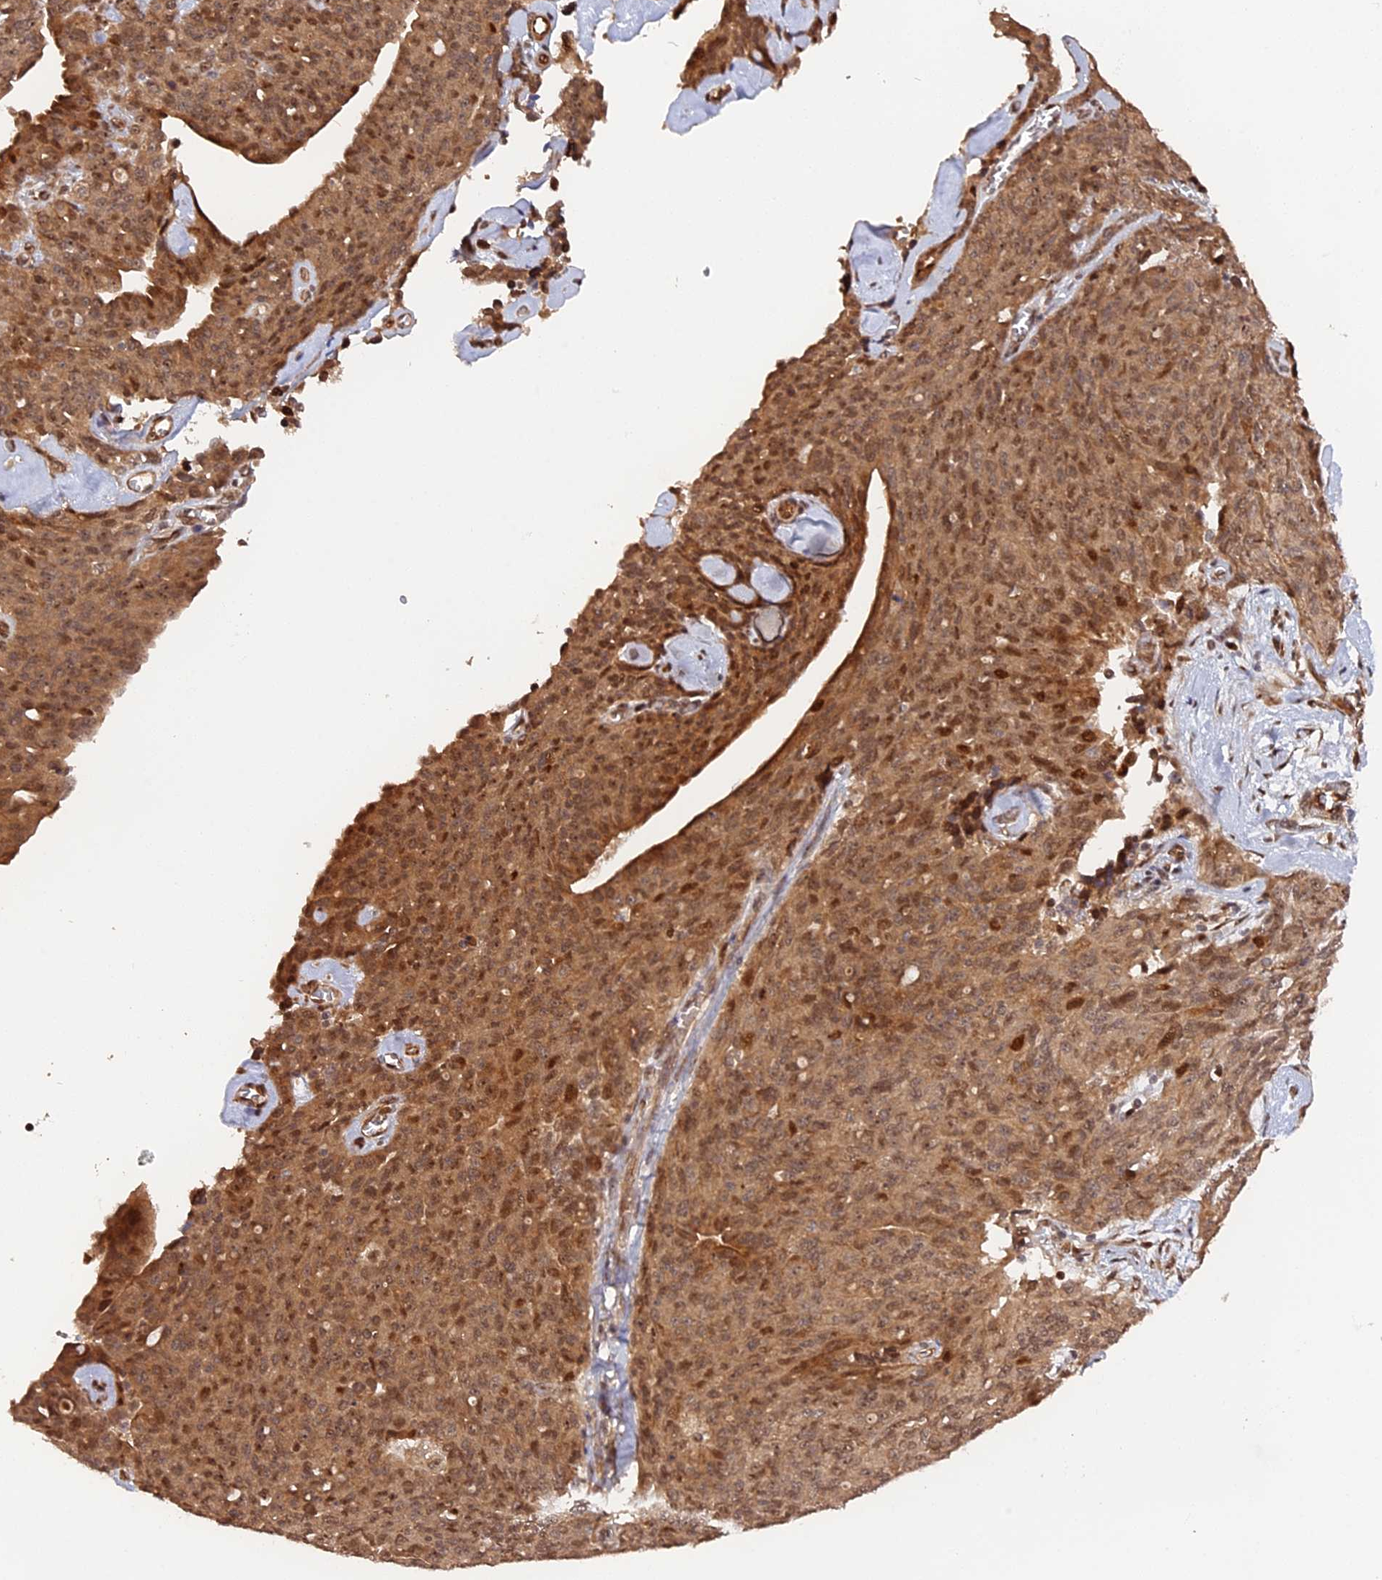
{"staining": {"intensity": "moderate", "quantity": ">75%", "location": "cytoplasmic/membranous,nuclear"}, "tissue": "ovarian cancer", "cell_type": "Tumor cells", "image_type": "cancer", "snomed": [{"axis": "morphology", "description": "Carcinoma, endometroid"}, {"axis": "topography", "description": "Ovary"}], "caption": "This photomicrograph shows ovarian endometroid carcinoma stained with IHC to label a protein in brown. The cytoplasmic/membranous and nuclear of tumor cells show moderate positivity for the protein. Nuclei are counter-stained blue.", "gene": "ANKRD24", "patient": {"sex": "female", "age": 60}}